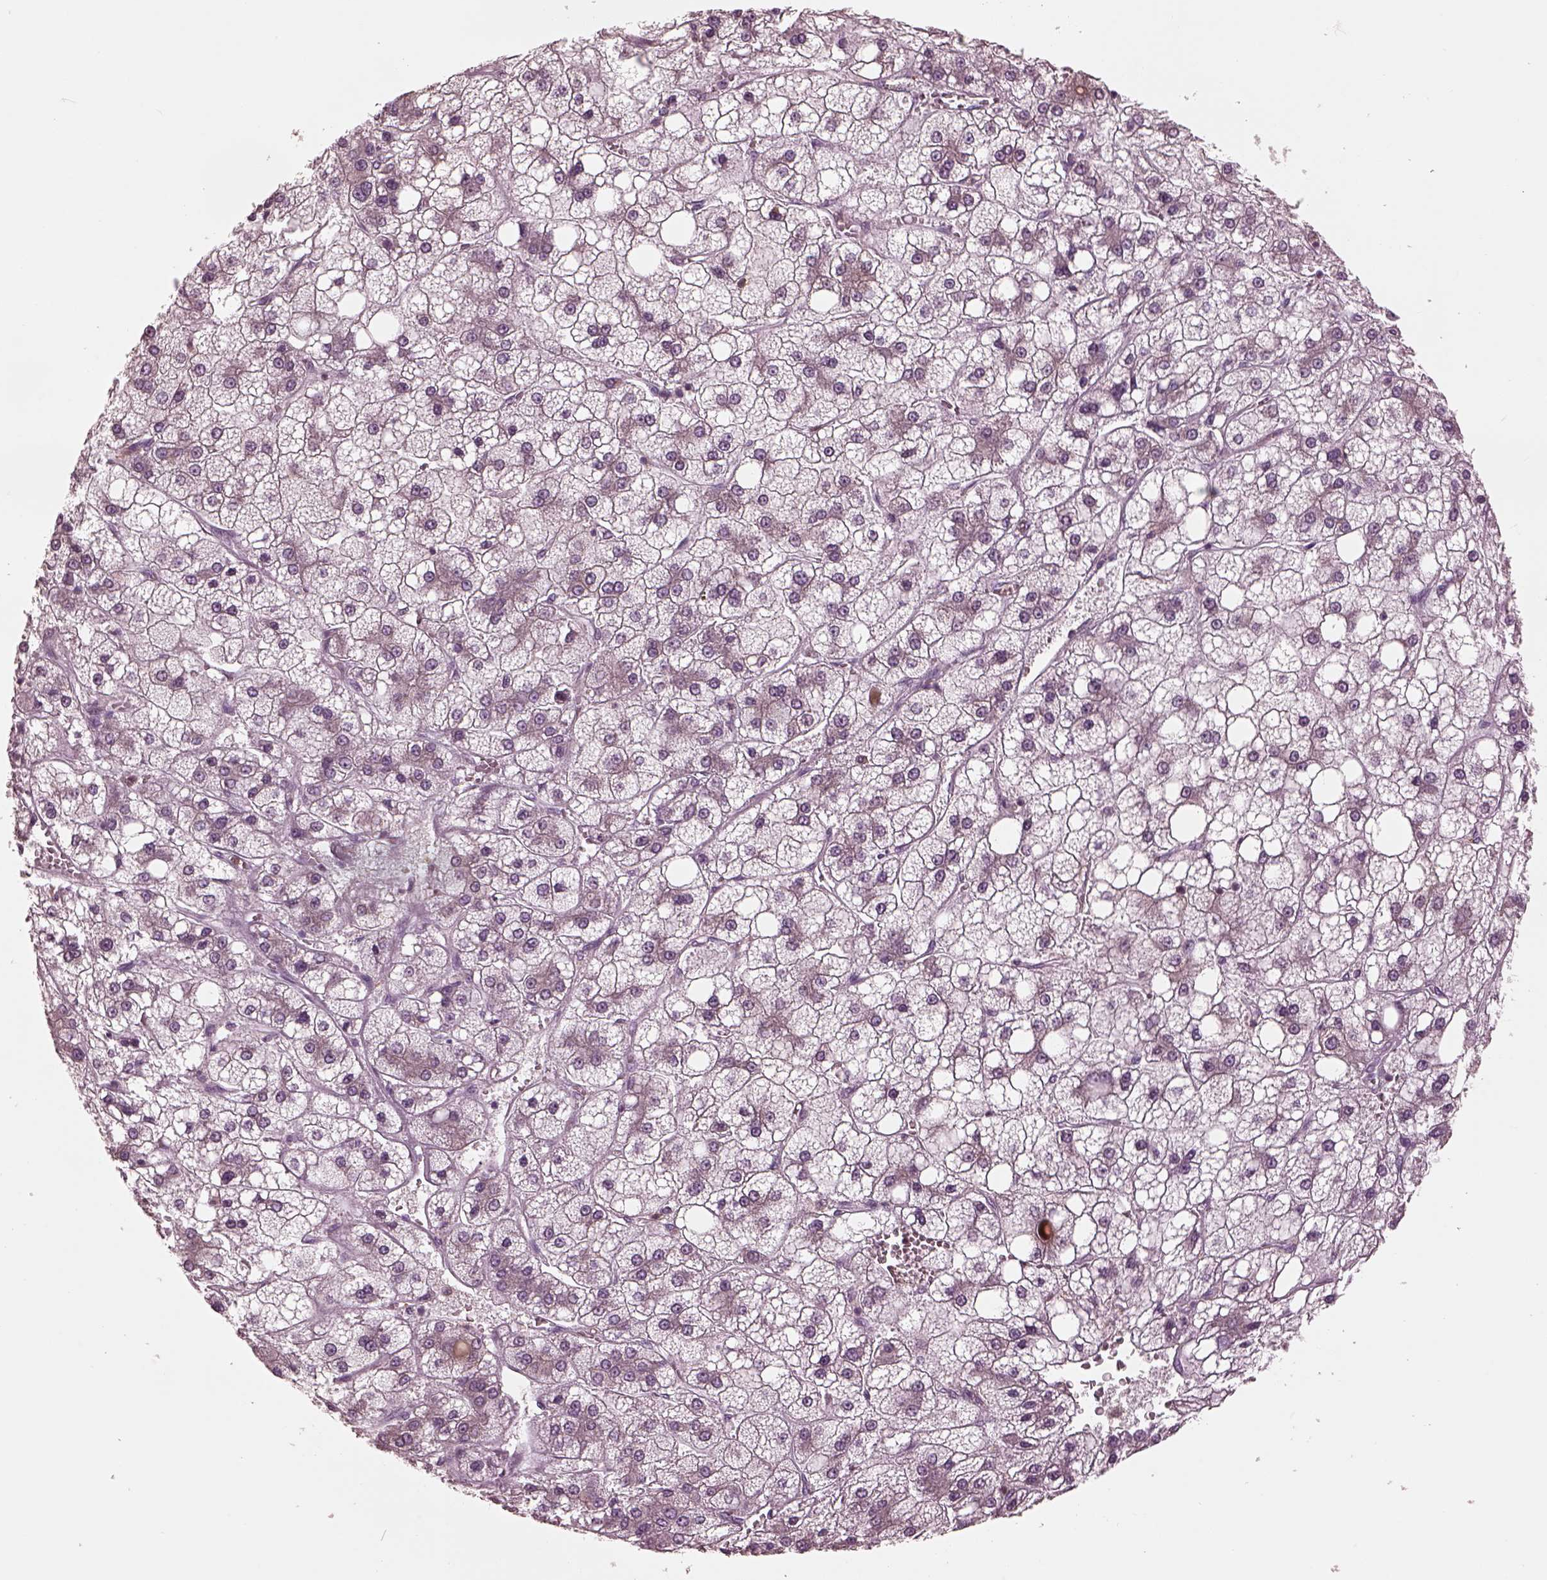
{"staining": {"intensity": "negative", "quantity": "none", "location": "none"}, "tissue": "liver cancer", "cell_type": "Tumor cells", "image_type": "cancer", "snomed": [{"axis": "morphology", "description": "Carcinoma, Hepatocellular, NOS"}, {"axis": "topography", "description": "Liver"}], "caption": "The image demonstrates no significant staining in tumor cells of liver cancer (hepatocellular carcinoma).", "gene": "PSTPIP2", "patient": {"sex": "male", "age": 73}}